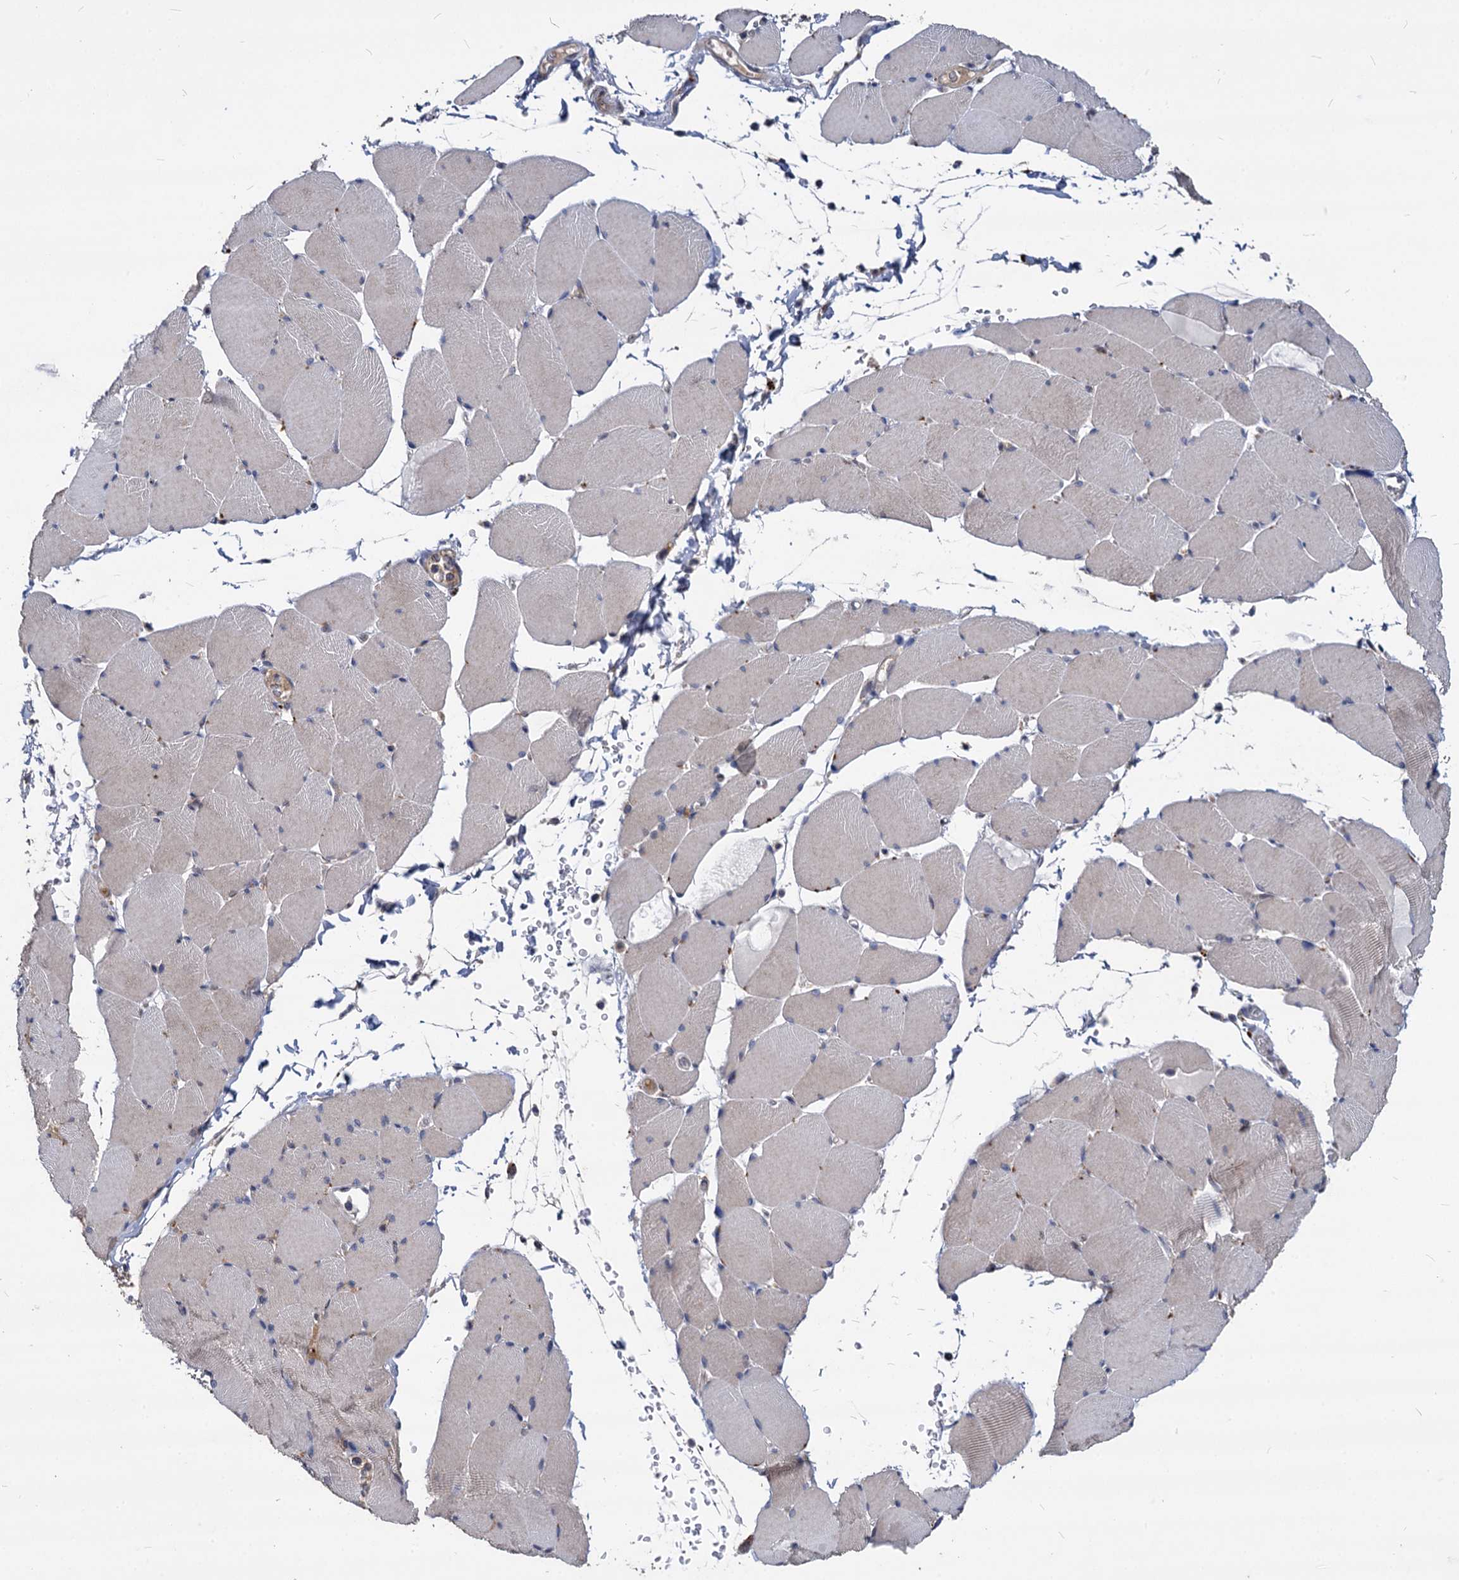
{"staining": {"intensity": "negative", "quantity": "none", "location": "none"}, "tissue": "skeletal muscle", "cell_type": "Myocytes", "image_type": "normal", "snomed": [{"axis": "morphology", "description": "Normal tissue, NOS"}, {"axis": "topography", "description": "Skeletal muscle"}, {"axis": "topography", "description": "Head-Neck"}], "caption": "High magnification brightfield microscopy of normal skeletal muscle stained with DAB (3,3'-diaminobenzidine) (brown) and counterstained with hematoxylin (blue): myocytes show no significant staining. (Immunohistochemistry (ihc), brightfield microscopy, high magnification).", "gene": "C11orf86", "patient": {"sex": "male", "age": 66}}